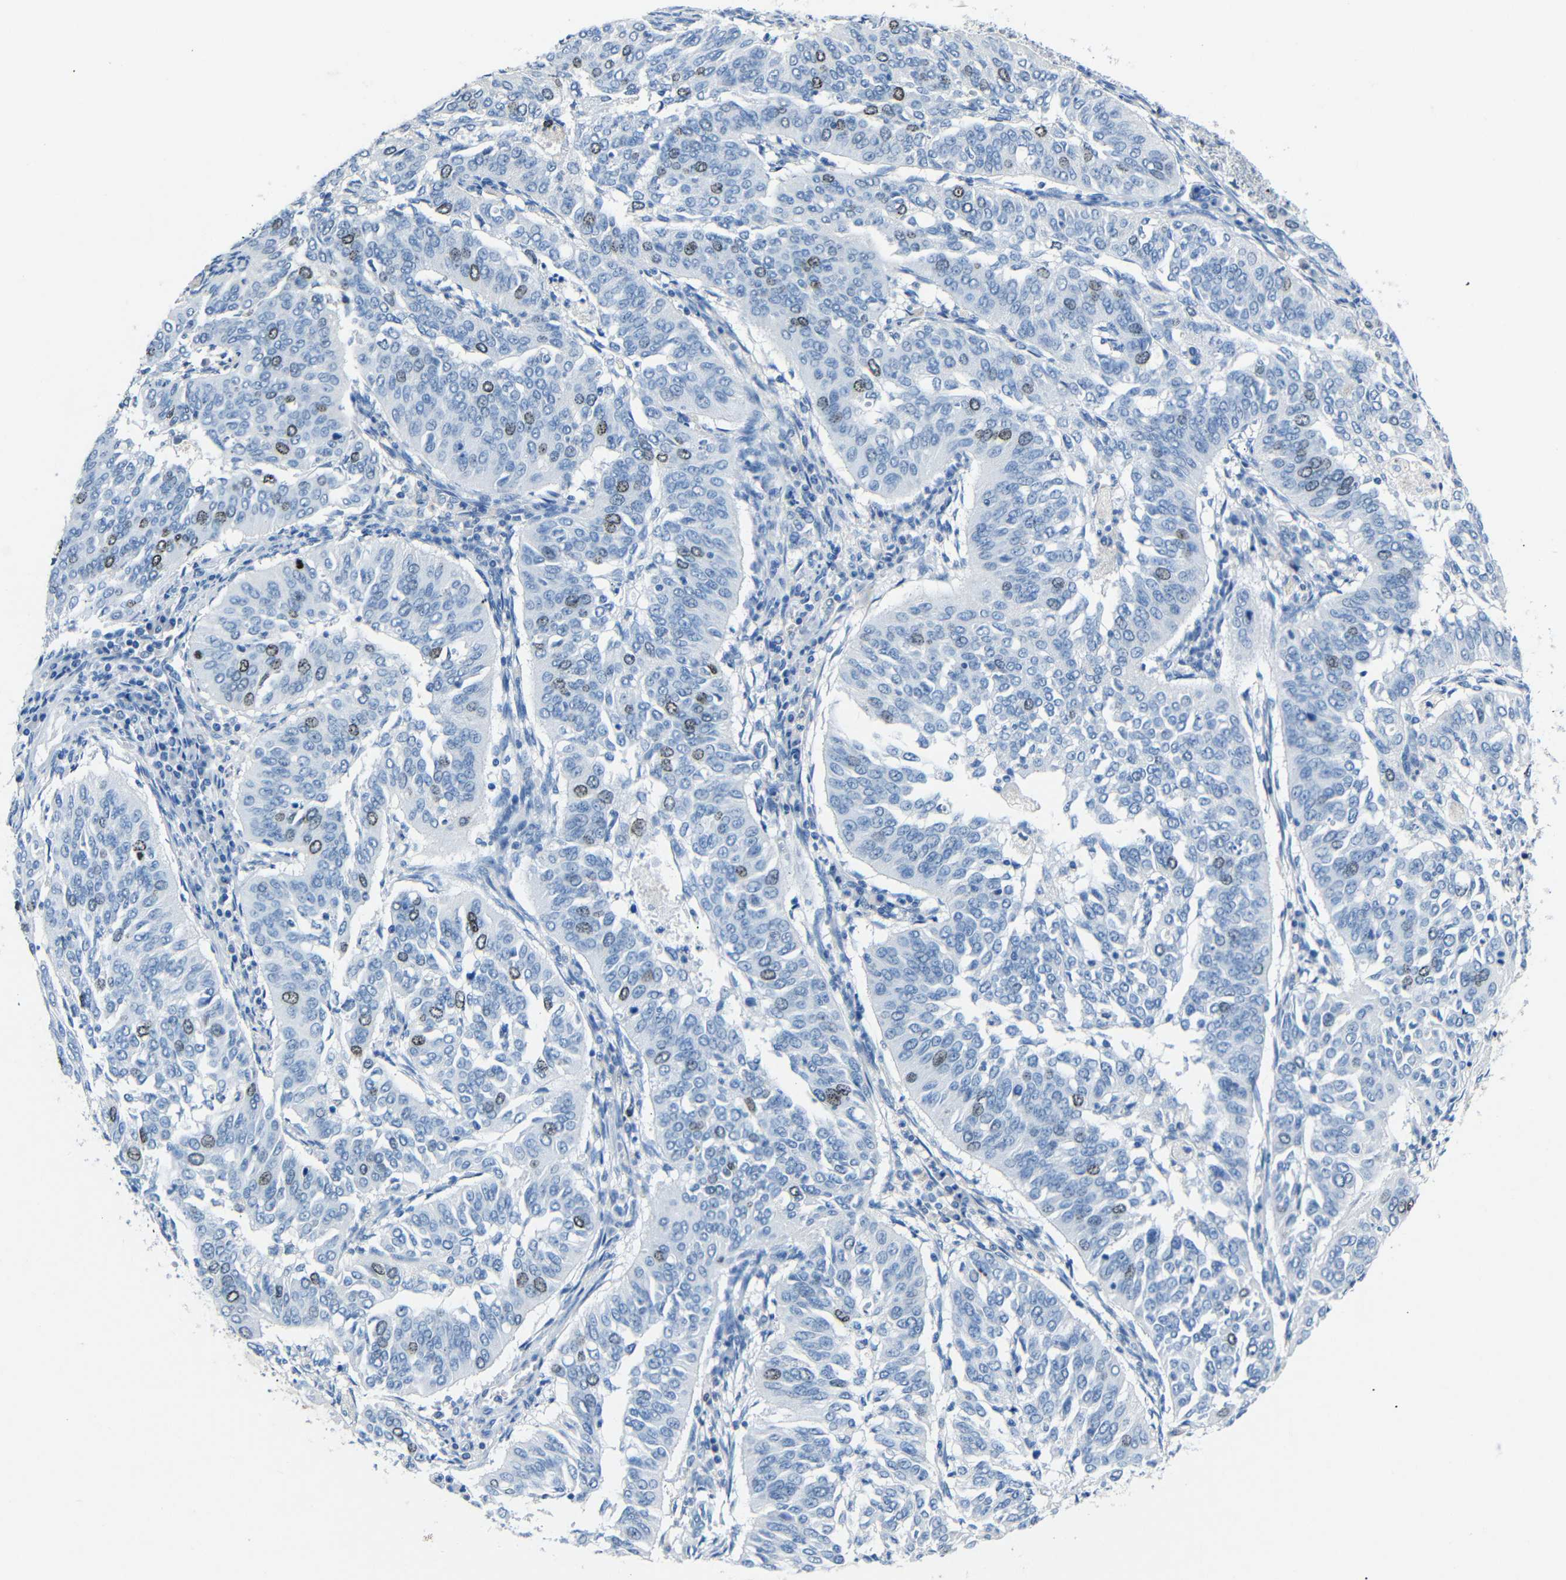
{"staining": {"intensity": "moderate", "quantity": "<25%", "location": "nuclear"}, "tissue": "cervical cancer", "cell_type": "Tumor cells", "image_type": "cancer", "snomed": [{"axis": "morphology", "description": "Normal tissue, NOS"}, {"axis": "morphology", "description": "Squamous cell carcinoma, NOS"}, {"axis": "topography", "description": "Cervix"}], "caption": "High-magnification brightfield microscopy of cervical cancer (squamous cell carcinoma) stained with DAB (brown) and counterstained with hematoxylin (blue). tumor cells exhibit moderate nuclear expression is identified in about<25% of cells.", "gene": "INCENP", "patient": {"sex": "female", "age": 39}}